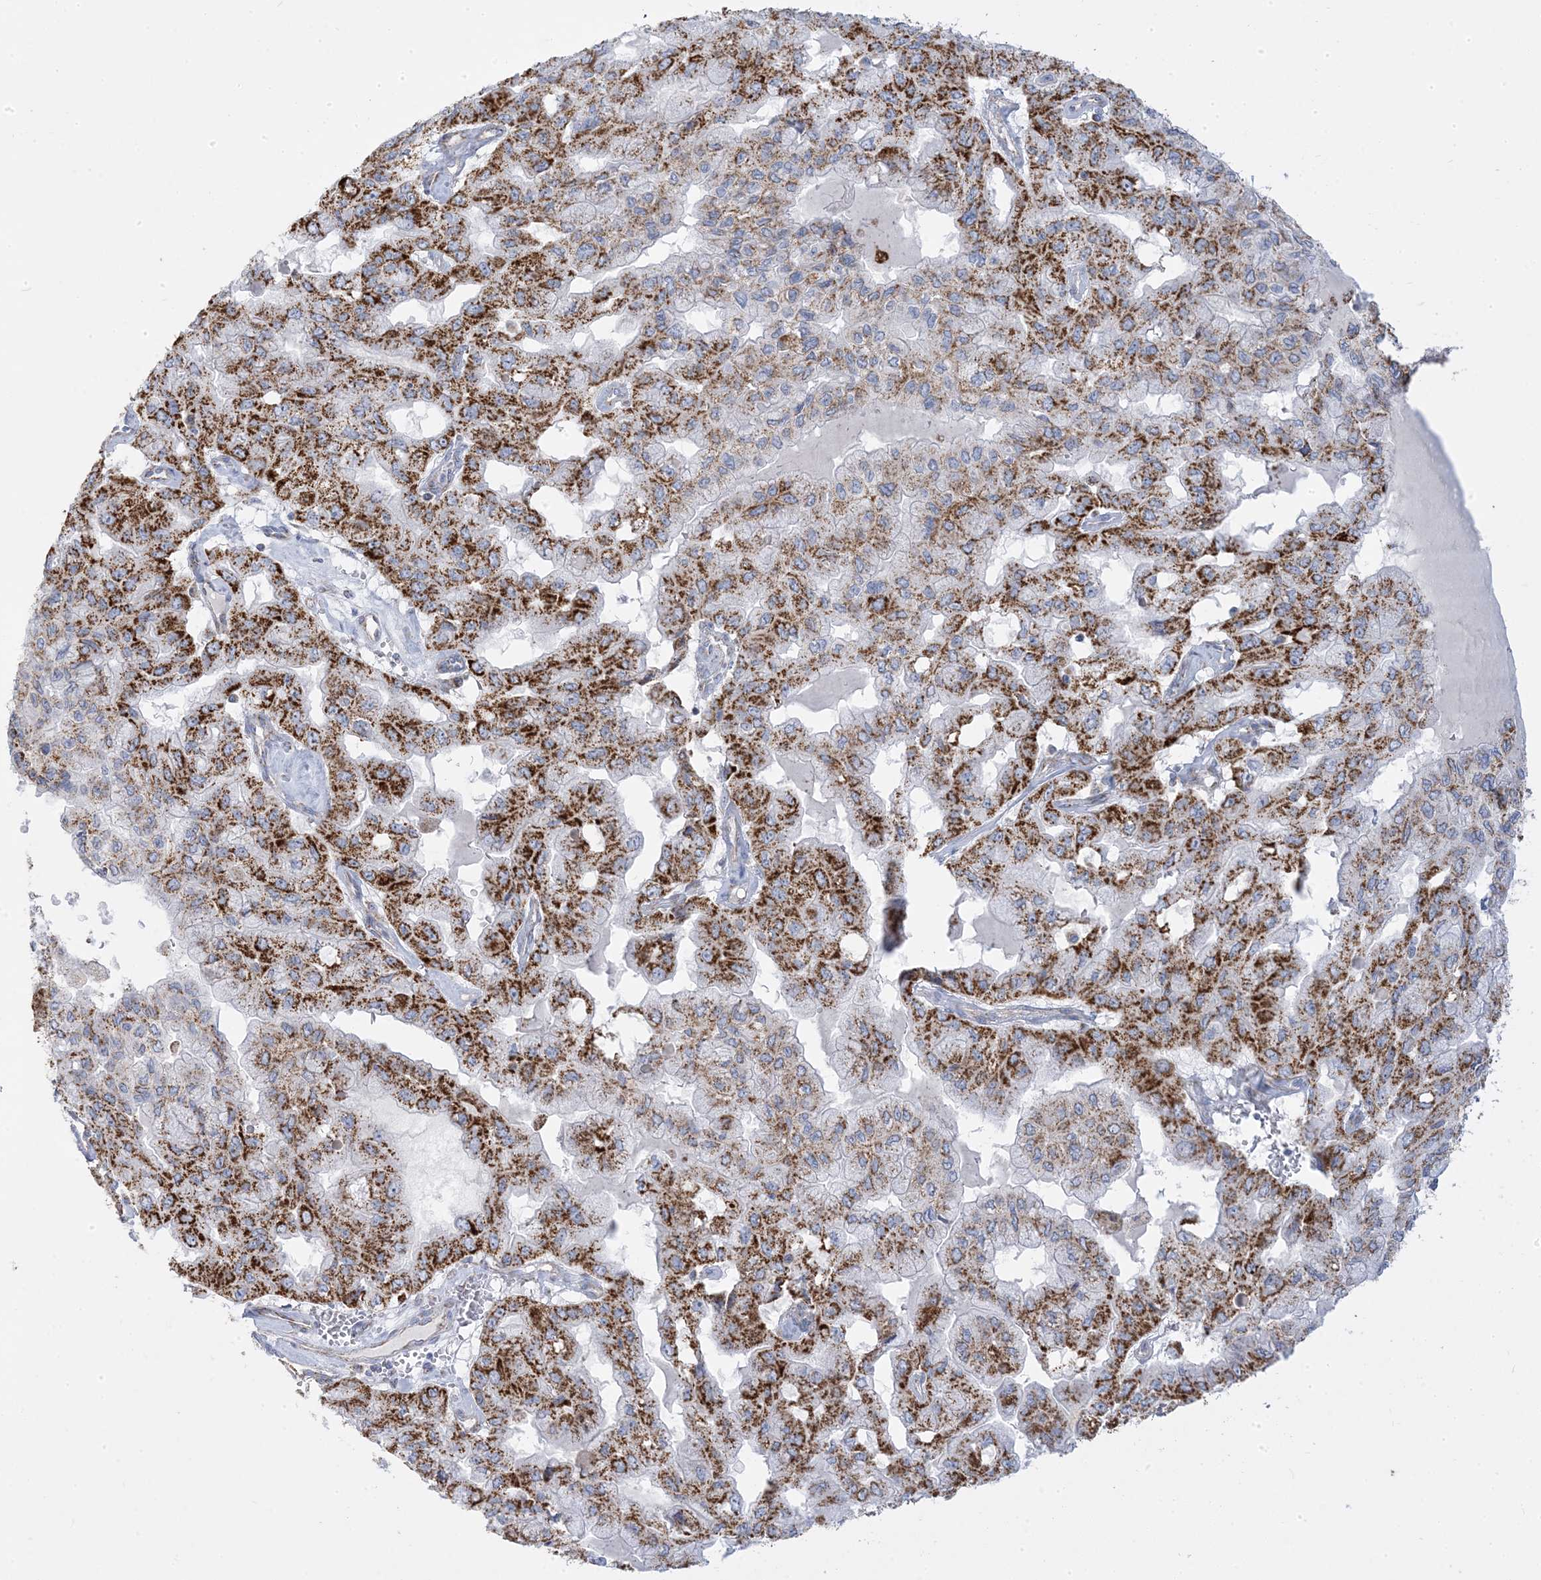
{"staining": {"intensity": "moderate", "quantity": ">75%", "location": "cytoplasmic/membranous"}, "tissue": "pancreatic cancer", "cell_type": "Tumor cells", "image_type": "cancer", "snomed": [{"axis": "morphology", "description": "Adenocarcinoma, NOS"}, {"axis": "topography", "description": "Pancreas"}], "caption": "DAB (3,3'-diaminobenzidine) immunohistochemical staining of pancreatic cancer (adenocarcinoma) demonstrates moderate cytoplasmic/membranous protein staining in about >75% of tumor cells.", "gene": "PCCB", "patient": {"sex": "male", "age": 51}}